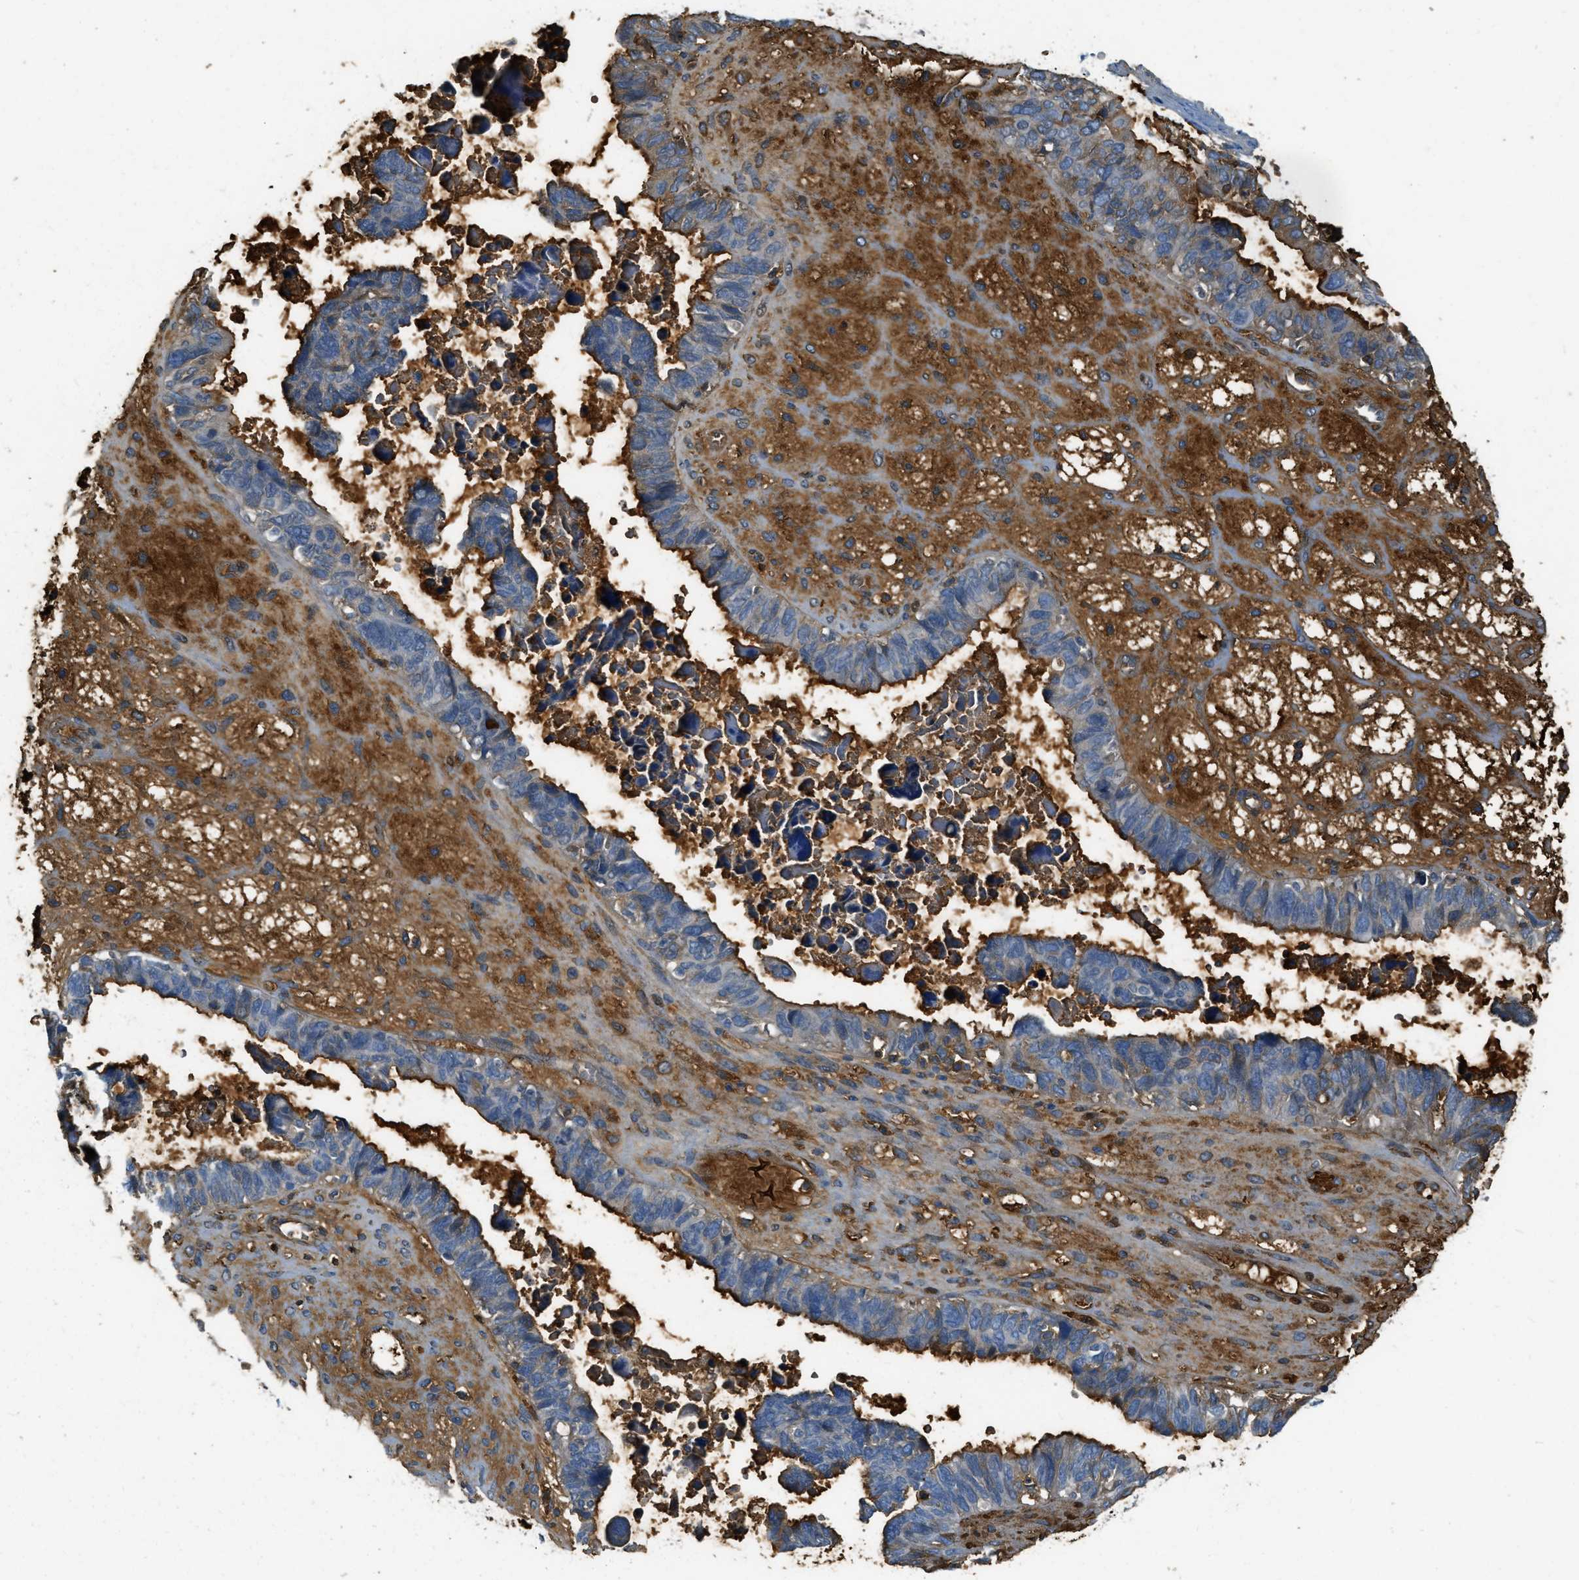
{"staining": {"intensity": "strong", "quantity": ">75%", "location": "cytoplasmic/membranous"}, "tissue": "ovarian cancer", "cell_type": "Tumor cells", "image_type": "cancer", "snomed": [{"axis": "morphology", "description": "Cystadenocarcinoma, serous, NOS"}, {"axis": "topography", "description": "Ovary"}], "caption": "Immunohistochemistry image of human serous cystadenocarcinoma (ovarian) stained for a protein (brown), which demonstrates high levels of strong cytoplasmic/membranous expression in approximately >75% of tumor cells.", "gene": "PRTN3", "patient": {"sex": "female", "age": 79}}